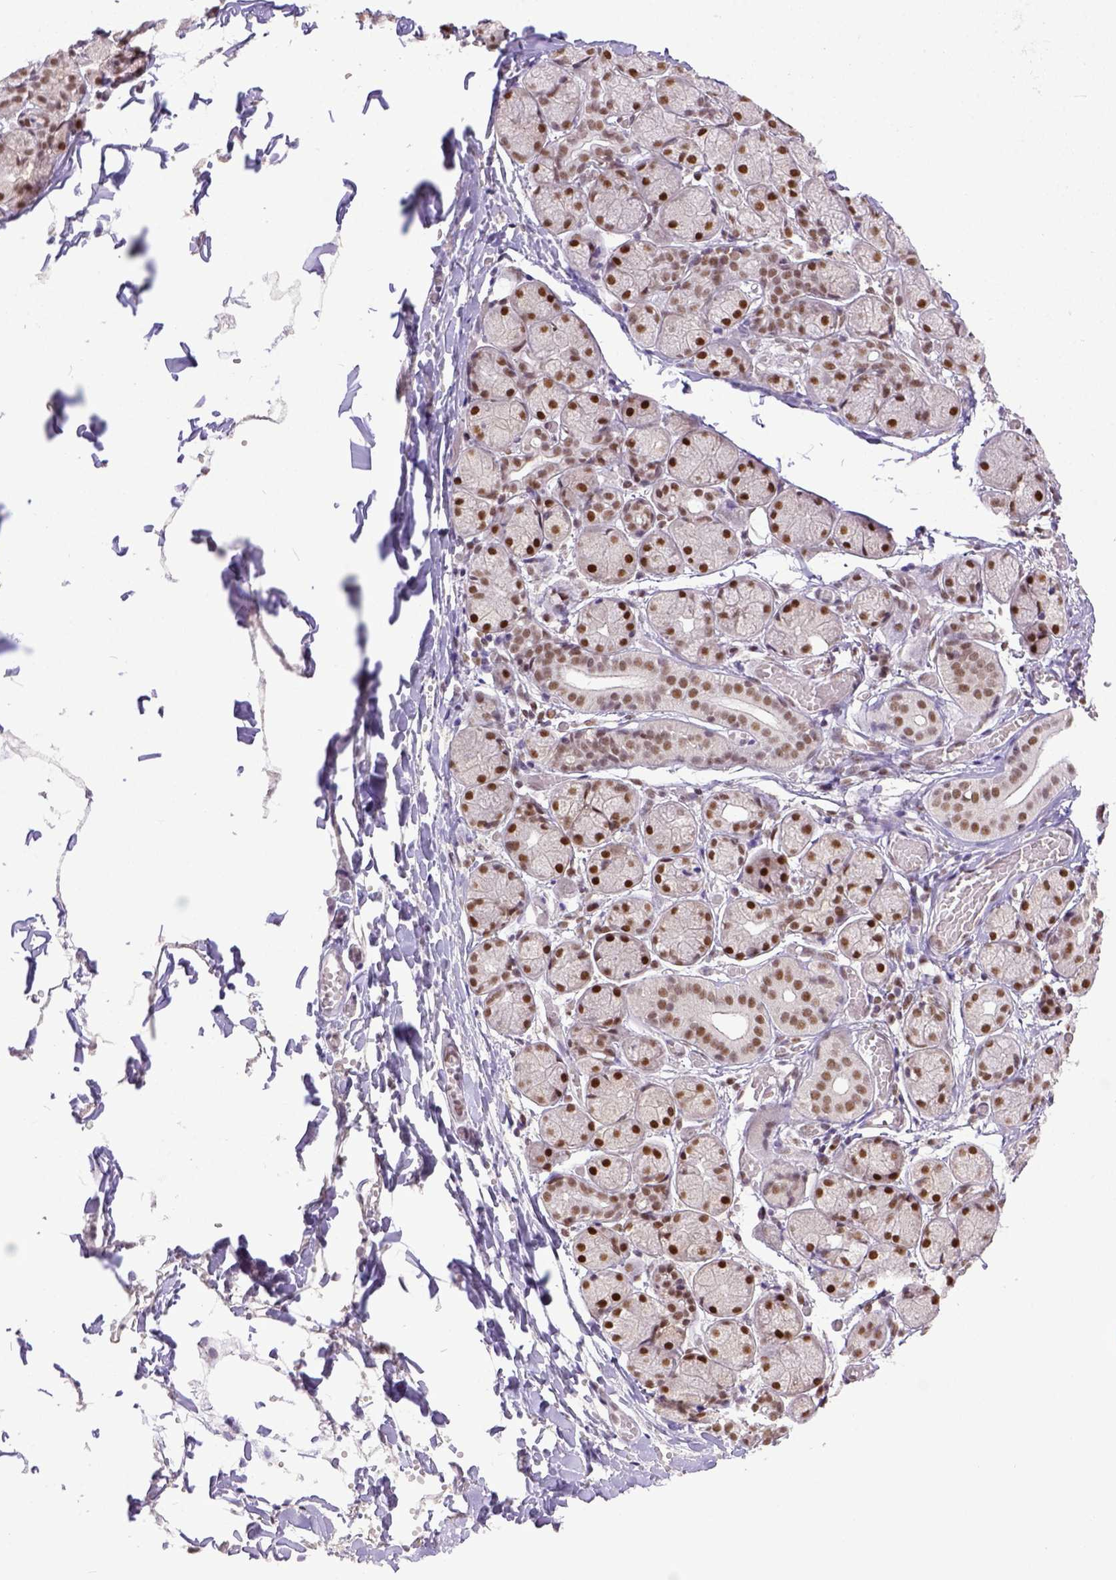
{"staining": {"intensity": "strong", "quantity": ">75%", "location": "nuclear"}, "tissue": "salivary gland", "cell_type": "Glandular cells", "image_type": "normal", "snomed": [{"axis": "morphology", "description": "Normal tissue, NOS"}, {"axis": "topography", "description": "Salivary gland"}, {"axis": "topography", "description": "Peripheral nerve tissue"}], "caption": "Immunohistochemistry (IHC) photomicrograph of normal salivary gland: salivary gland stained using immunohistochemistry (IHC) exhibits high levels of strong protein expression localized specifically in the nuclear of glandular cells, appearing as a nuclear brown color.", "gene": "ERCC1", "patient": {"sex": "female", "age": 24}}